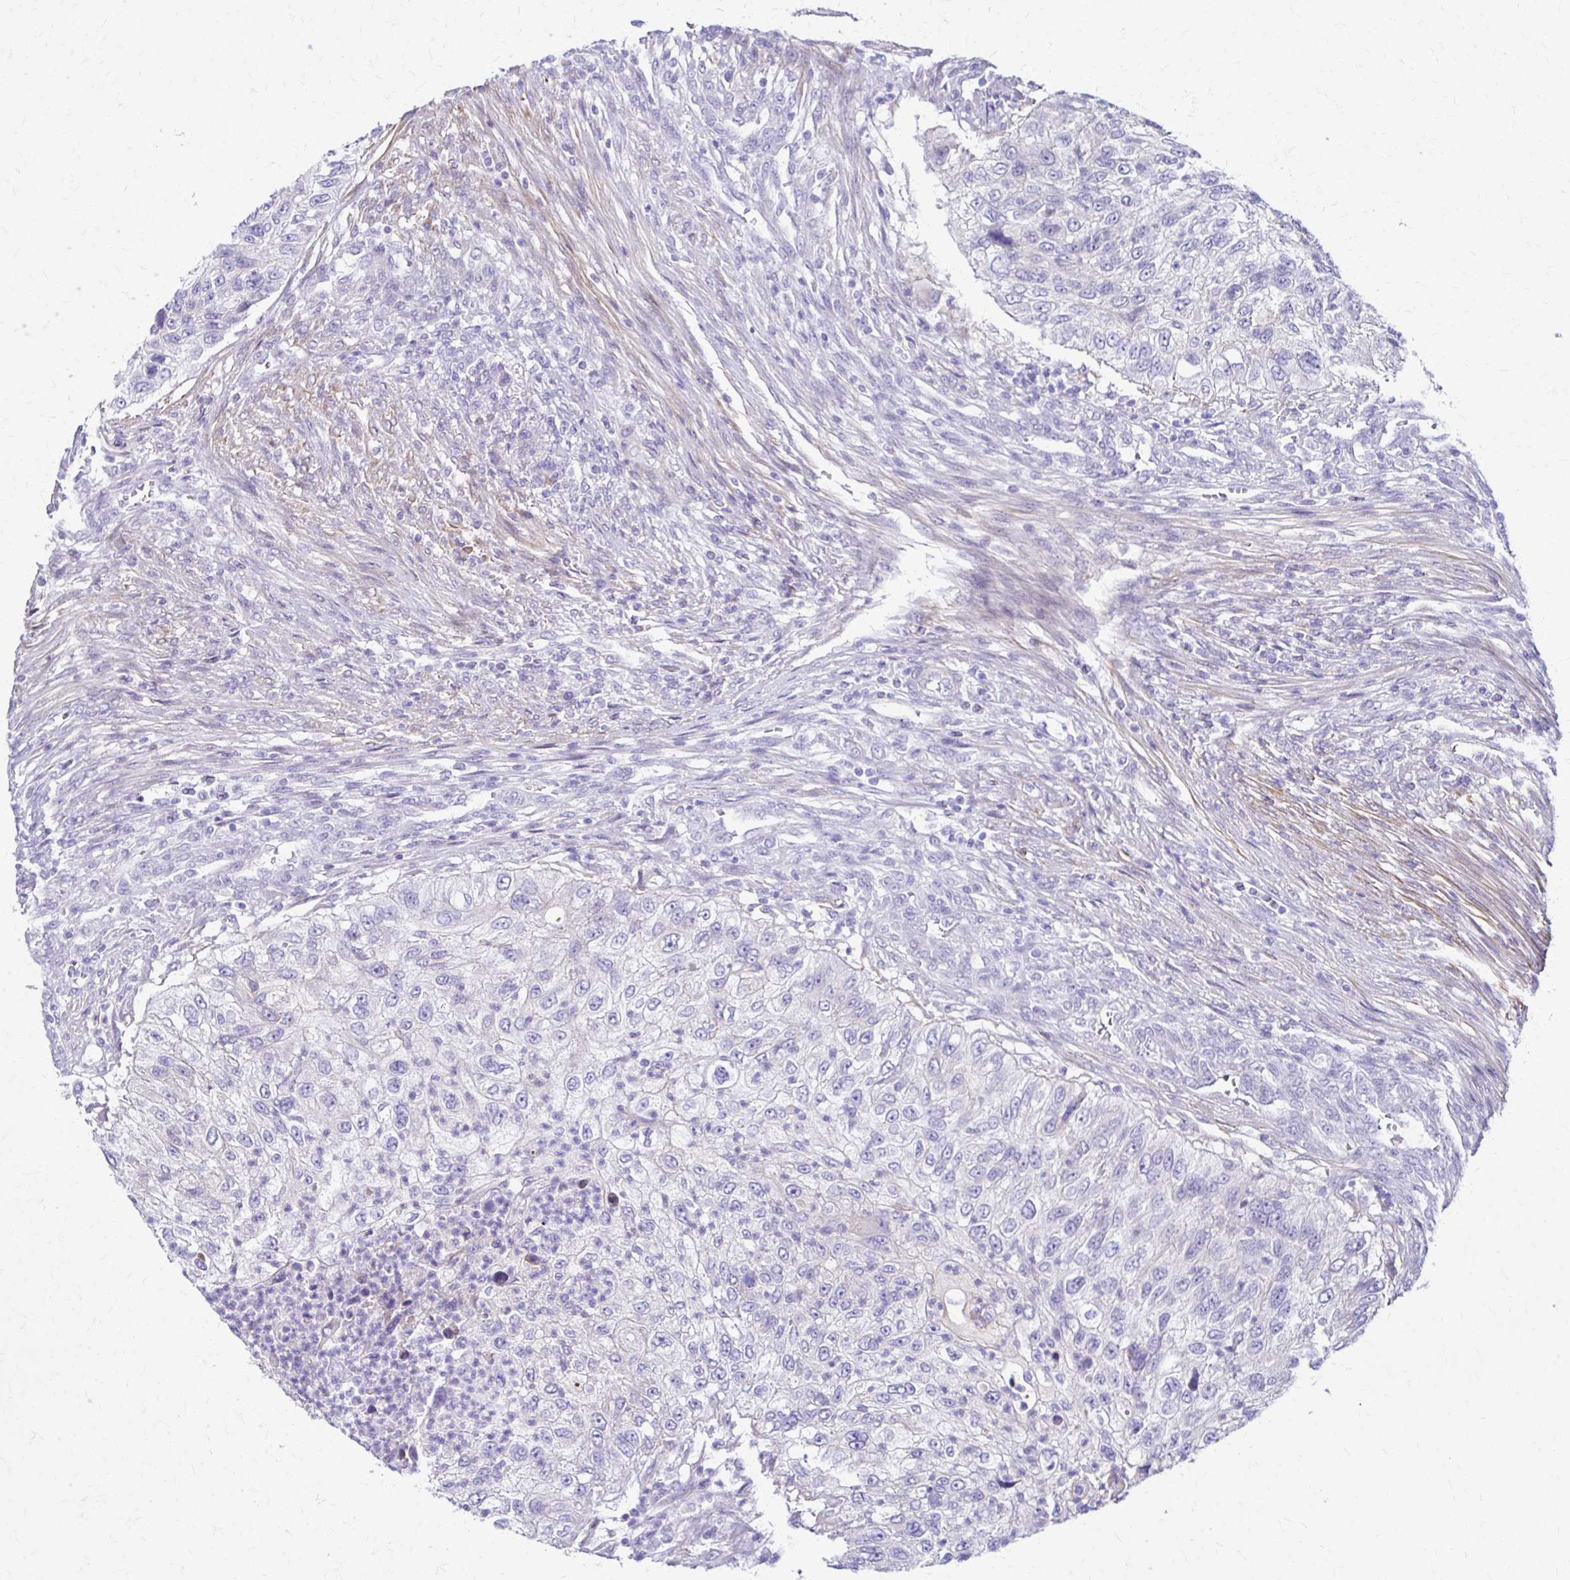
{"staining": {"intensity": "negative", "quantity": "none", "location": "none"}, "tissue": "urothelial cancer", "cell_type": "Tumor cells", "image_type": "cancer", "snomed": [{"axis": "morphology", "description": "Urothelial carcinoma, High grade"}, {"axis": "topography", "description": "Urinary bladder"}], "caption": "Protein analysis of urothelial cancer exhibits no significant positivity in tumor cells.", "gene": "DSP", "patient": {"sex": "female", "age": 60}}